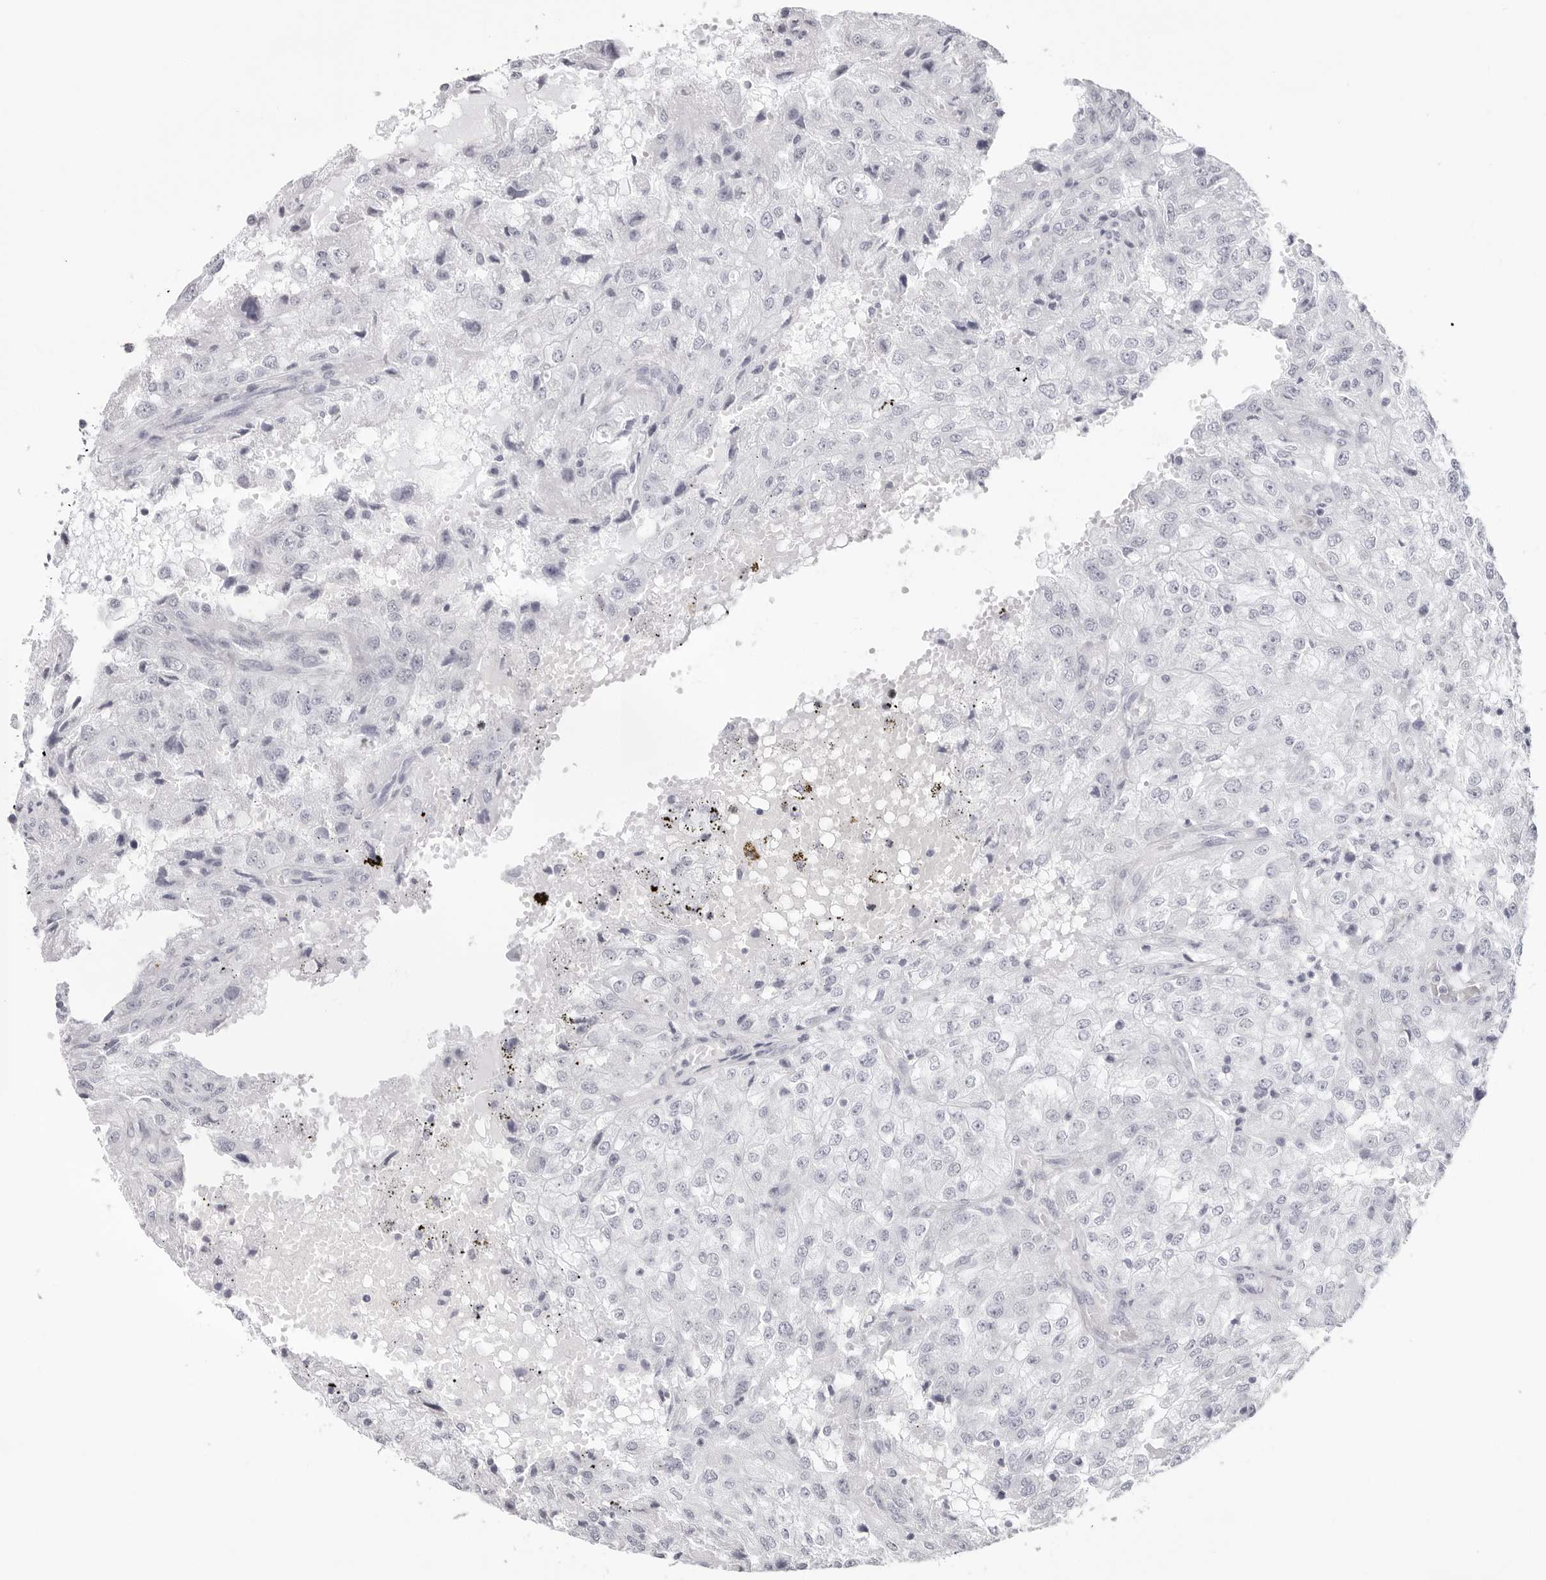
{"staining": {"intensity": "negative", "quantity": "none", "location": "none"}, "tissue": "renal cancer", "cell_type": "Tumor cells", "image_type": "cancer", "snomed": [{"axis": "morphology", "description": "Adenocarcinoma, NOS"}, {"axis": "topography", "description": "Kidney"}], "caption": "This is an immunohistochemistry (IHC) photomicrograph of human renal cancer. There is no expression in tumor cells.", "gene": "INSL3", "patient": {"sex": "female", "age": 54}}